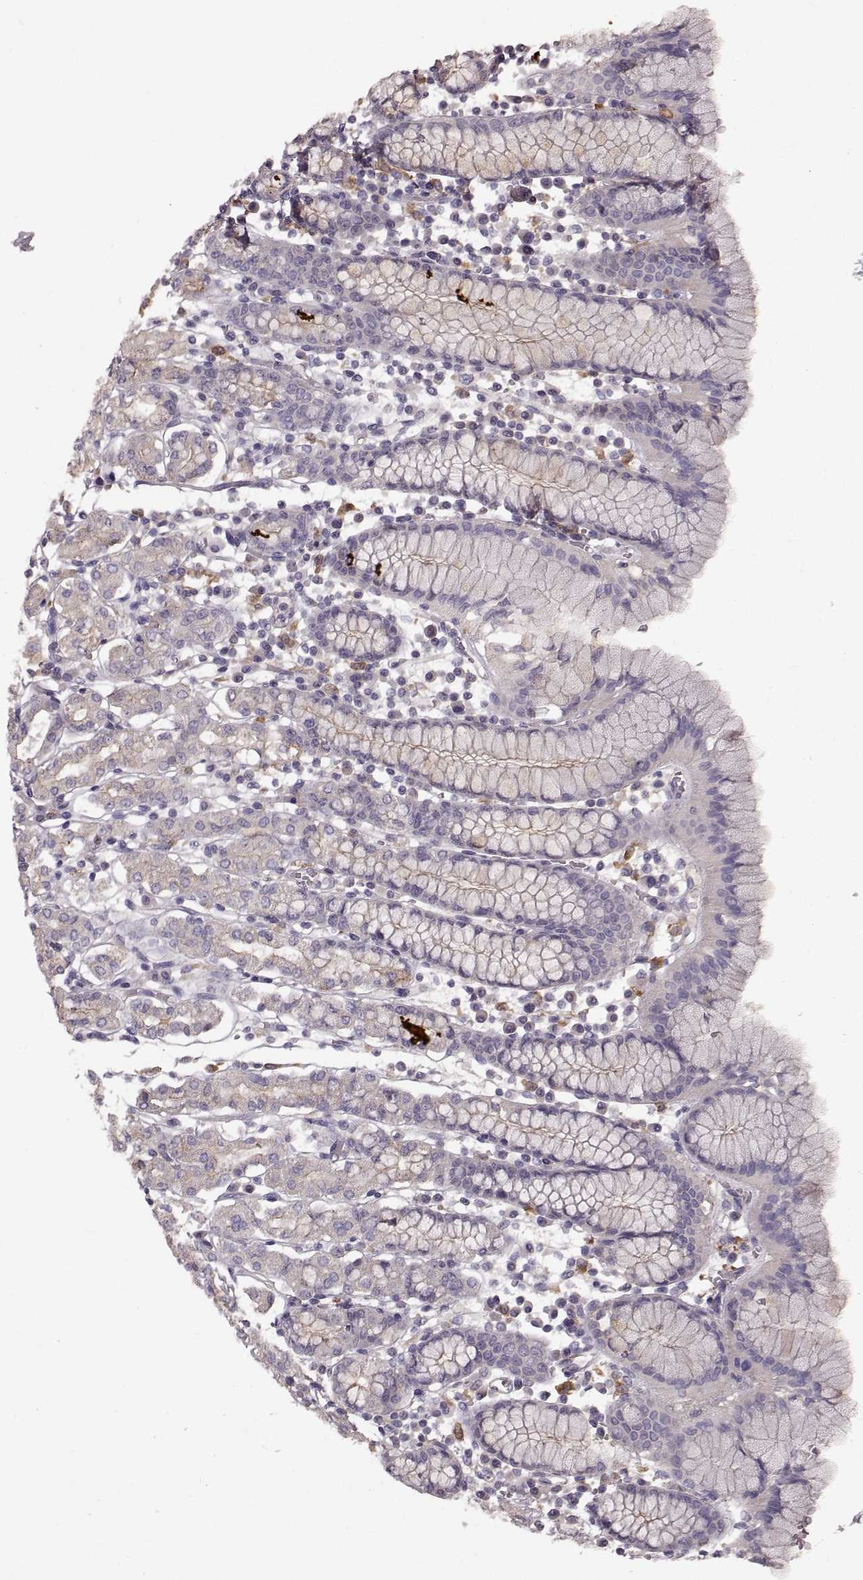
{"staining": {"intensity": "negative", "quantity": "none", "location": "none"}, "tissue": "stomach", "cell_type": "Glandular cells", "image_type": "normal", "snomed": [{"axis": "morphology", "description": "Normal tissue, NOS"}, {"axis": "topography", "description": "Stomach, upper"}, {"axis": "topography", "description": "Stomach"}], "caption": "Immunohistochemistry (IHC) histopathology image of normal stomach stained for a protein (brown), which shows no staining in glandular cells. (Stains: DAB (3,3'-diaminobenzidine) IHC with hematoxylin counter stain, Microscopy: brightfield microscopy at high magnification).", "gene": "CCNF", "patient": {"sex": "male", "age": 62}}